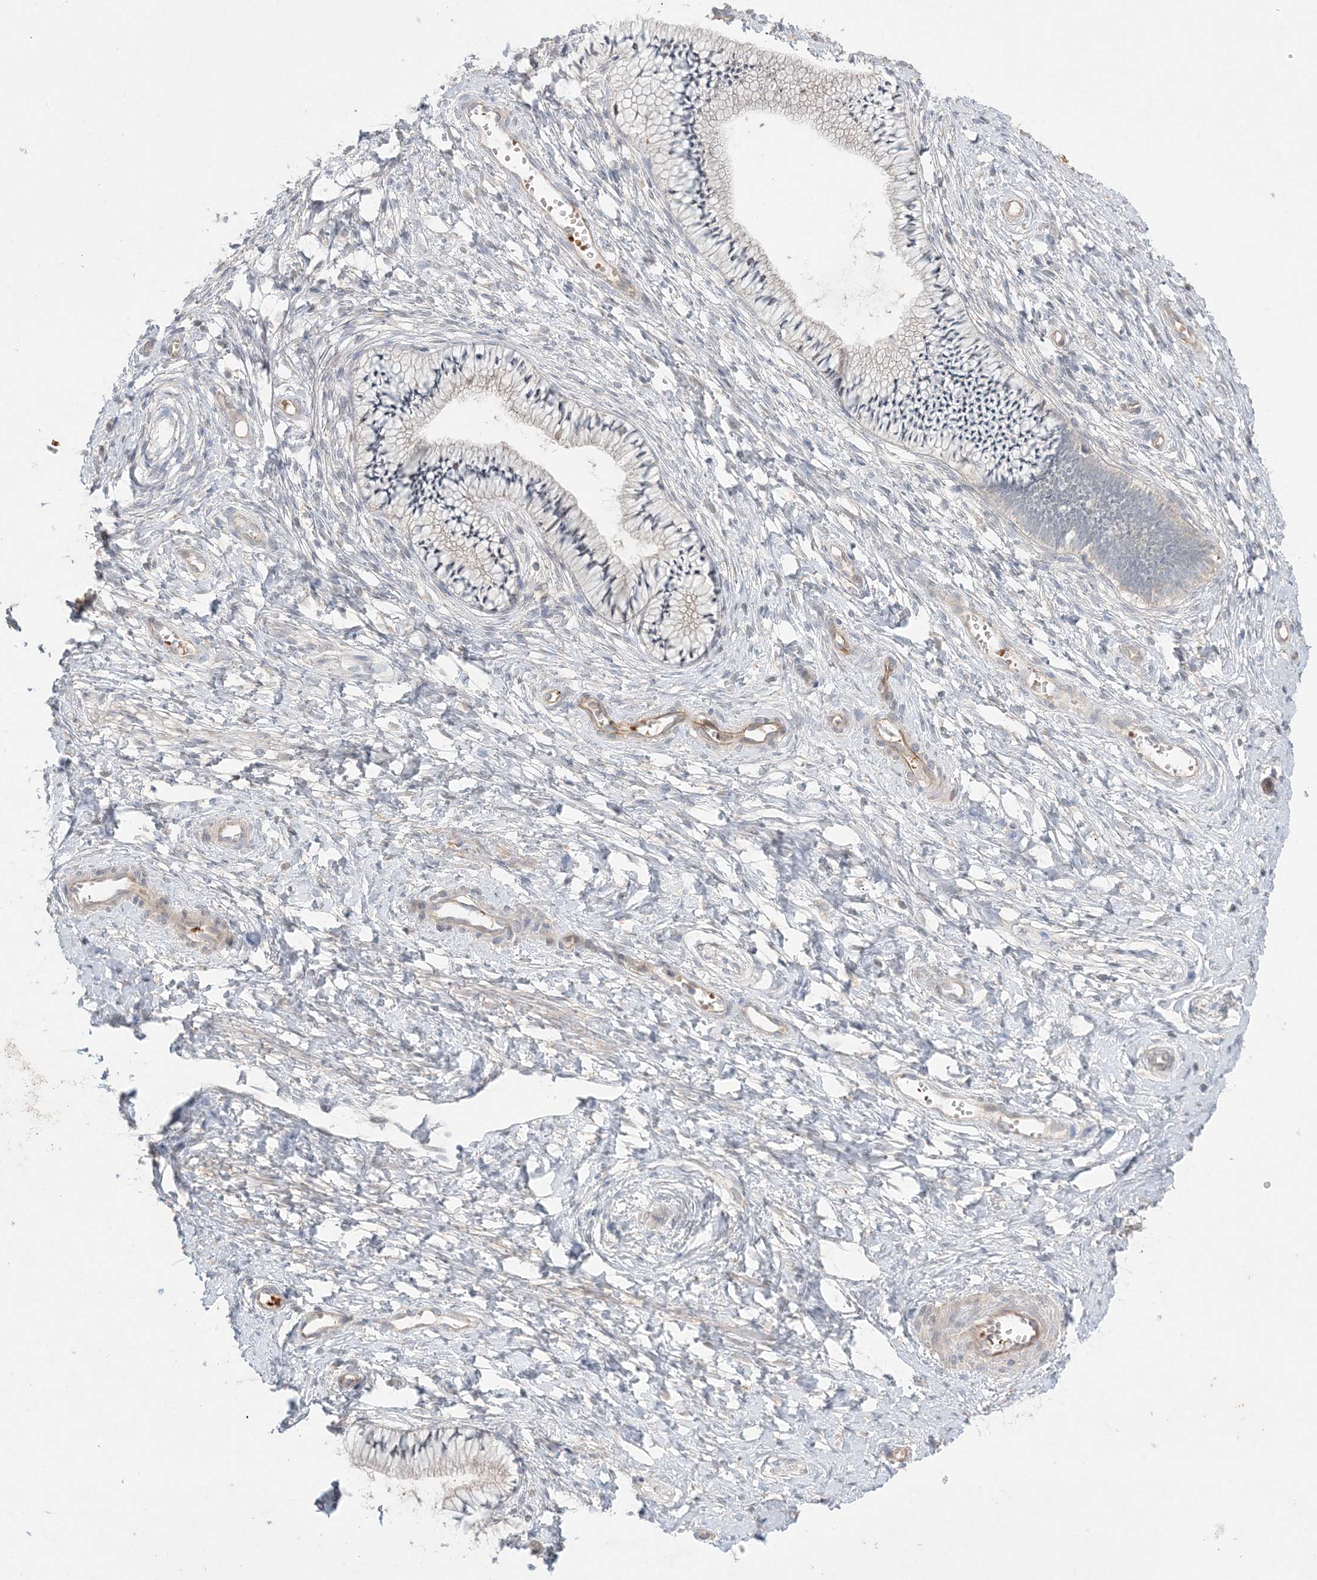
{"staining": {"intensity": "weak", "quantity": "25%-75%", "location": "cytoplasmic/membranous"}, "tissue": "cervix", "cell_type": "Glandular cells", "image_type": "normal", "snomed": [{"axis": "morphology", "description": "Normal tissue, NOS"}, {"axis": "topography", "description": "Cervix"}], "caption": "DAB (3,3'-diaminobenzidine) immunohistochemical staining of benign human cervix displays weak cytoplasmic/membranous protein staining in approximately 25%-75% of glandular cells.", "gene": "MMGT1", "patient": {"sex": "female", "age": 36}}